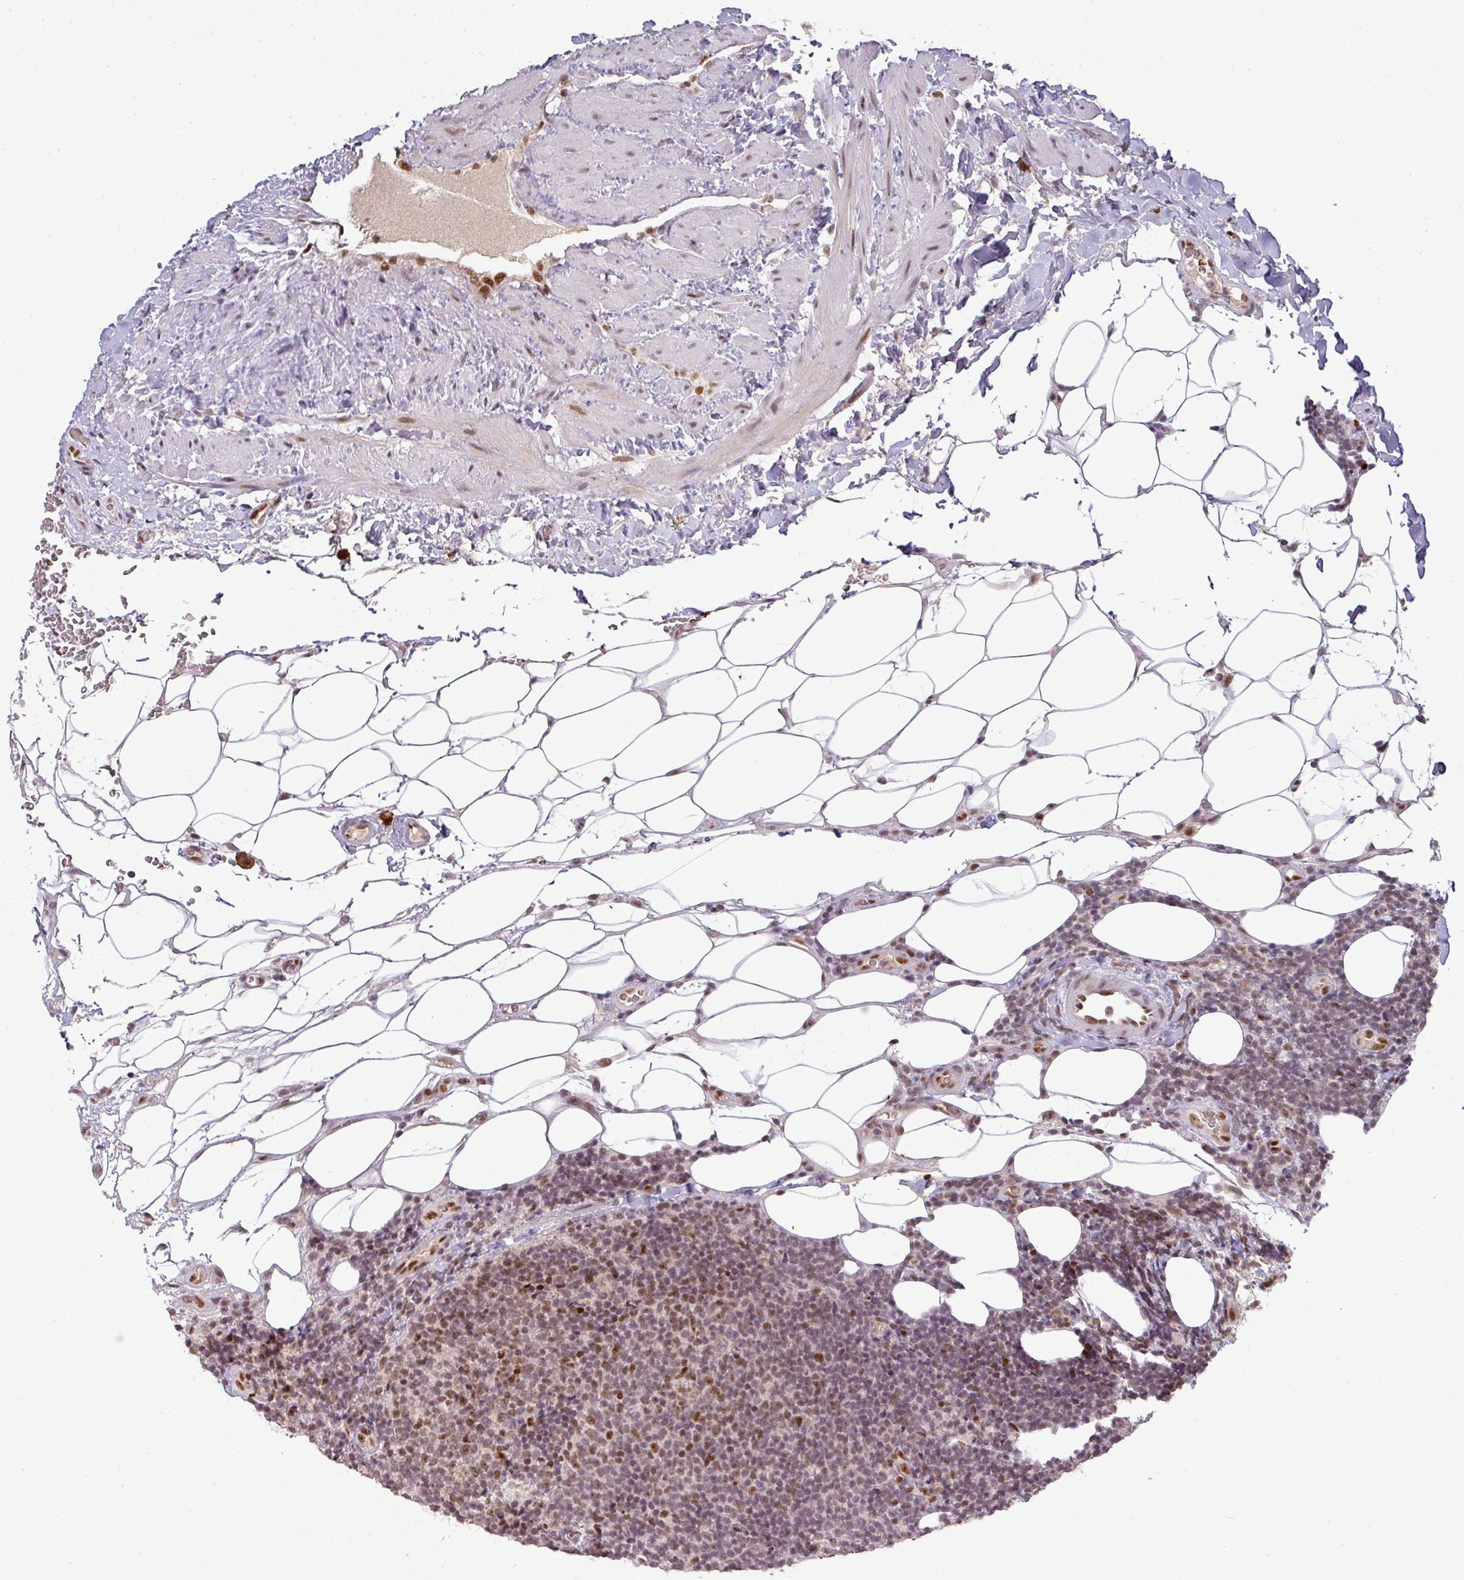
{"staining": {"intensity": "moderate", "quantity": "<25%", "location": "nuclear"}, "tissue": "lymphoma", "cell_type": "Tumor cells", "image_type": "cancer", "snomed": [{"axis": "morphology", "description": "Malignant lymphoma, non-Hodgkin's type, Low grade"}, {"axis": "topography", "description": "Lymph node"}], "caption": "Immunohistochemistry (DAB) staining of lymphoma demonstrates moderate nuclear protein staining in approximately <25% of tumor cells.", "gene": "NEIL1", "patient": {"sex": "male", "age": 66}}